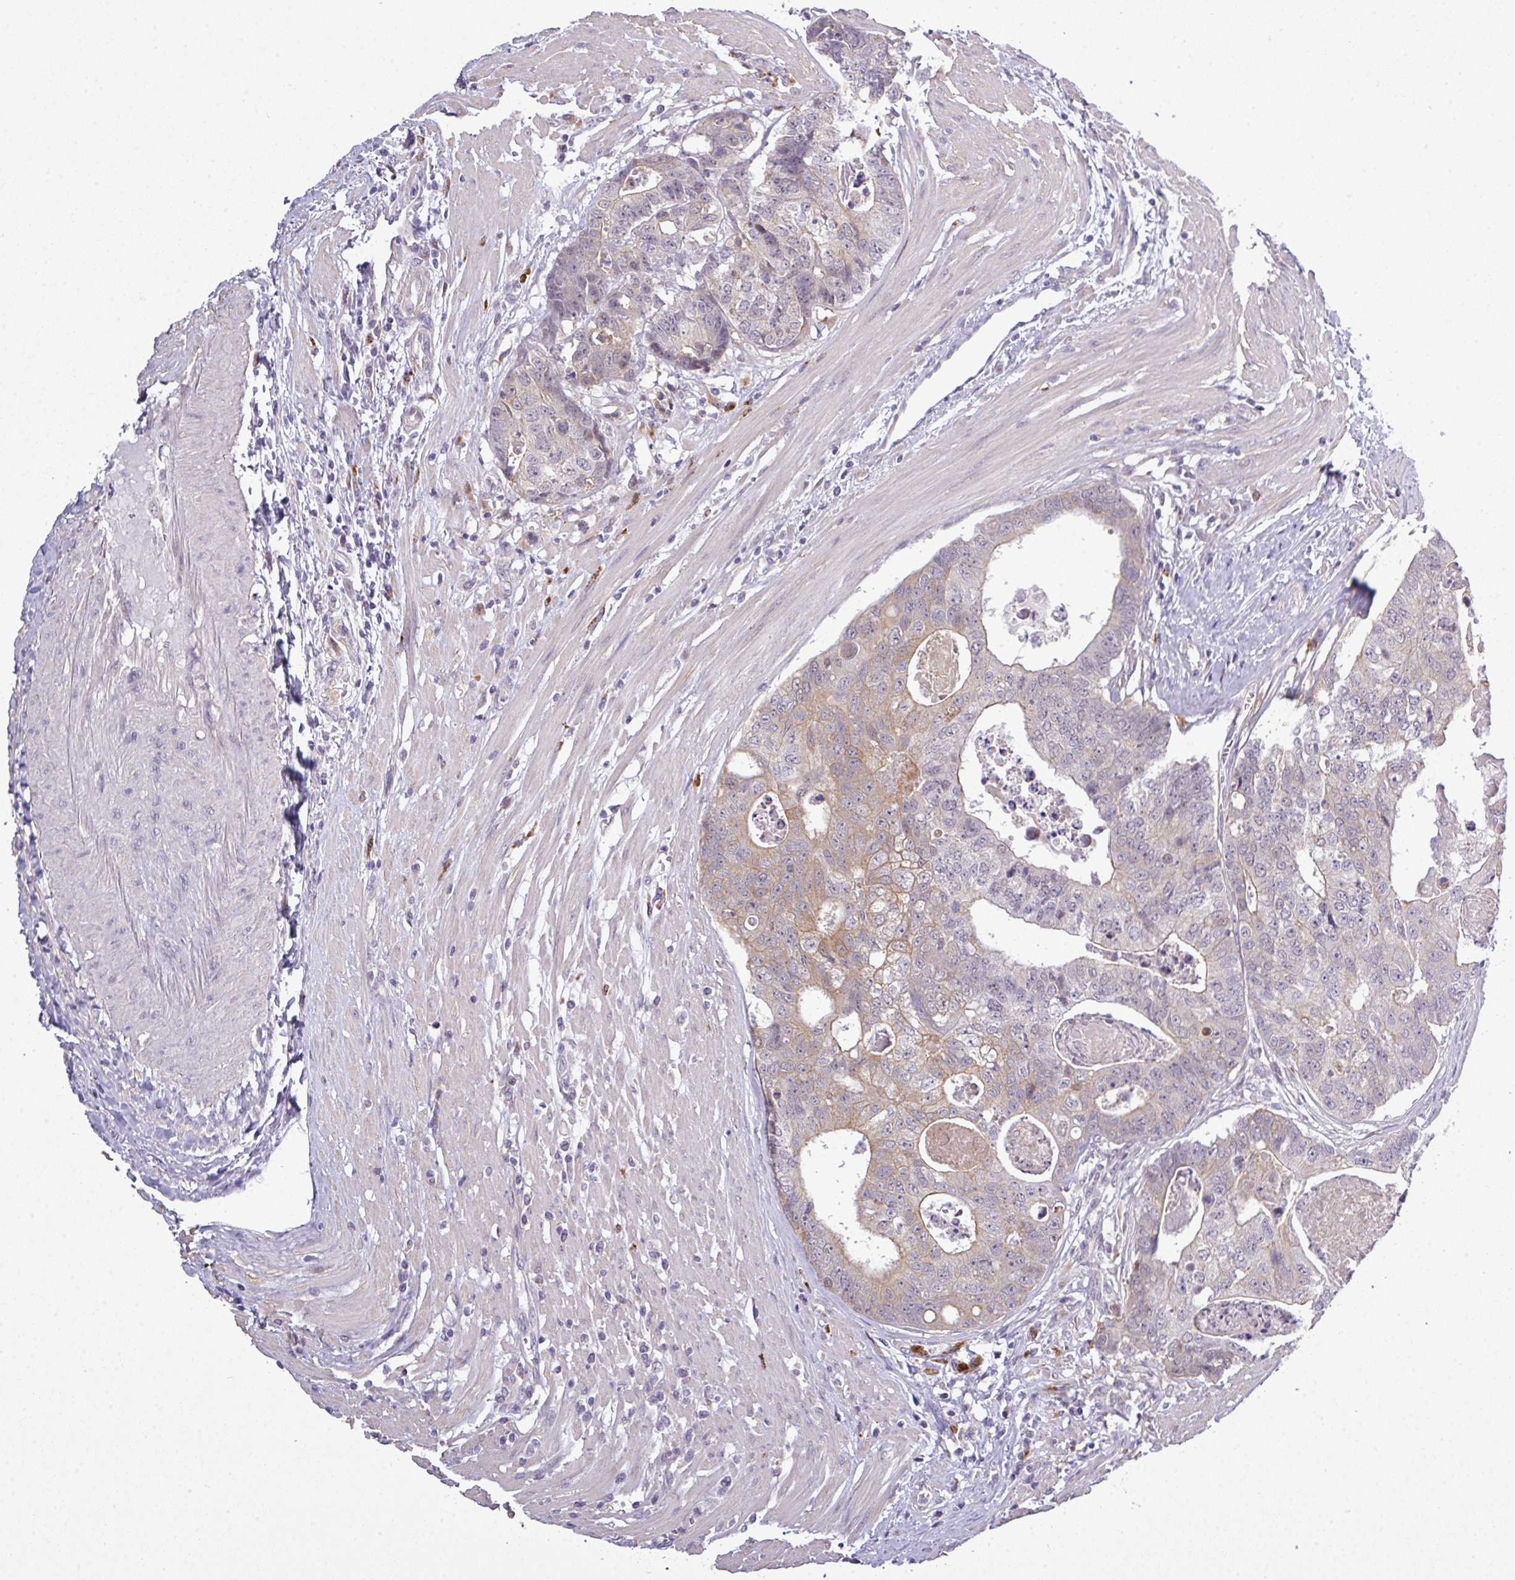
{"staining": {"intensity": "moderate", "quantity": "<25%", "location": "cytoplasmic/membranous"}, "tissue": "colorectal cancer", "cell_type": "Tumor cells", "image_type": "cancer", "snomed": [{"axis": "morphology", "description": "Adenocarcinoma, NOS"}, {"axis": "topography", "description": "Colon"}], "caption": "Colorectal cancer (adenocarcinoma) stained with DAB immunohistochemistry (IHC) demonstrates low levels of moderate cytoplasmic/membranous expression in about <25% of tumor cells.", "gene": "ZNF217", "patient": {"sex": "female", "age": 67}}